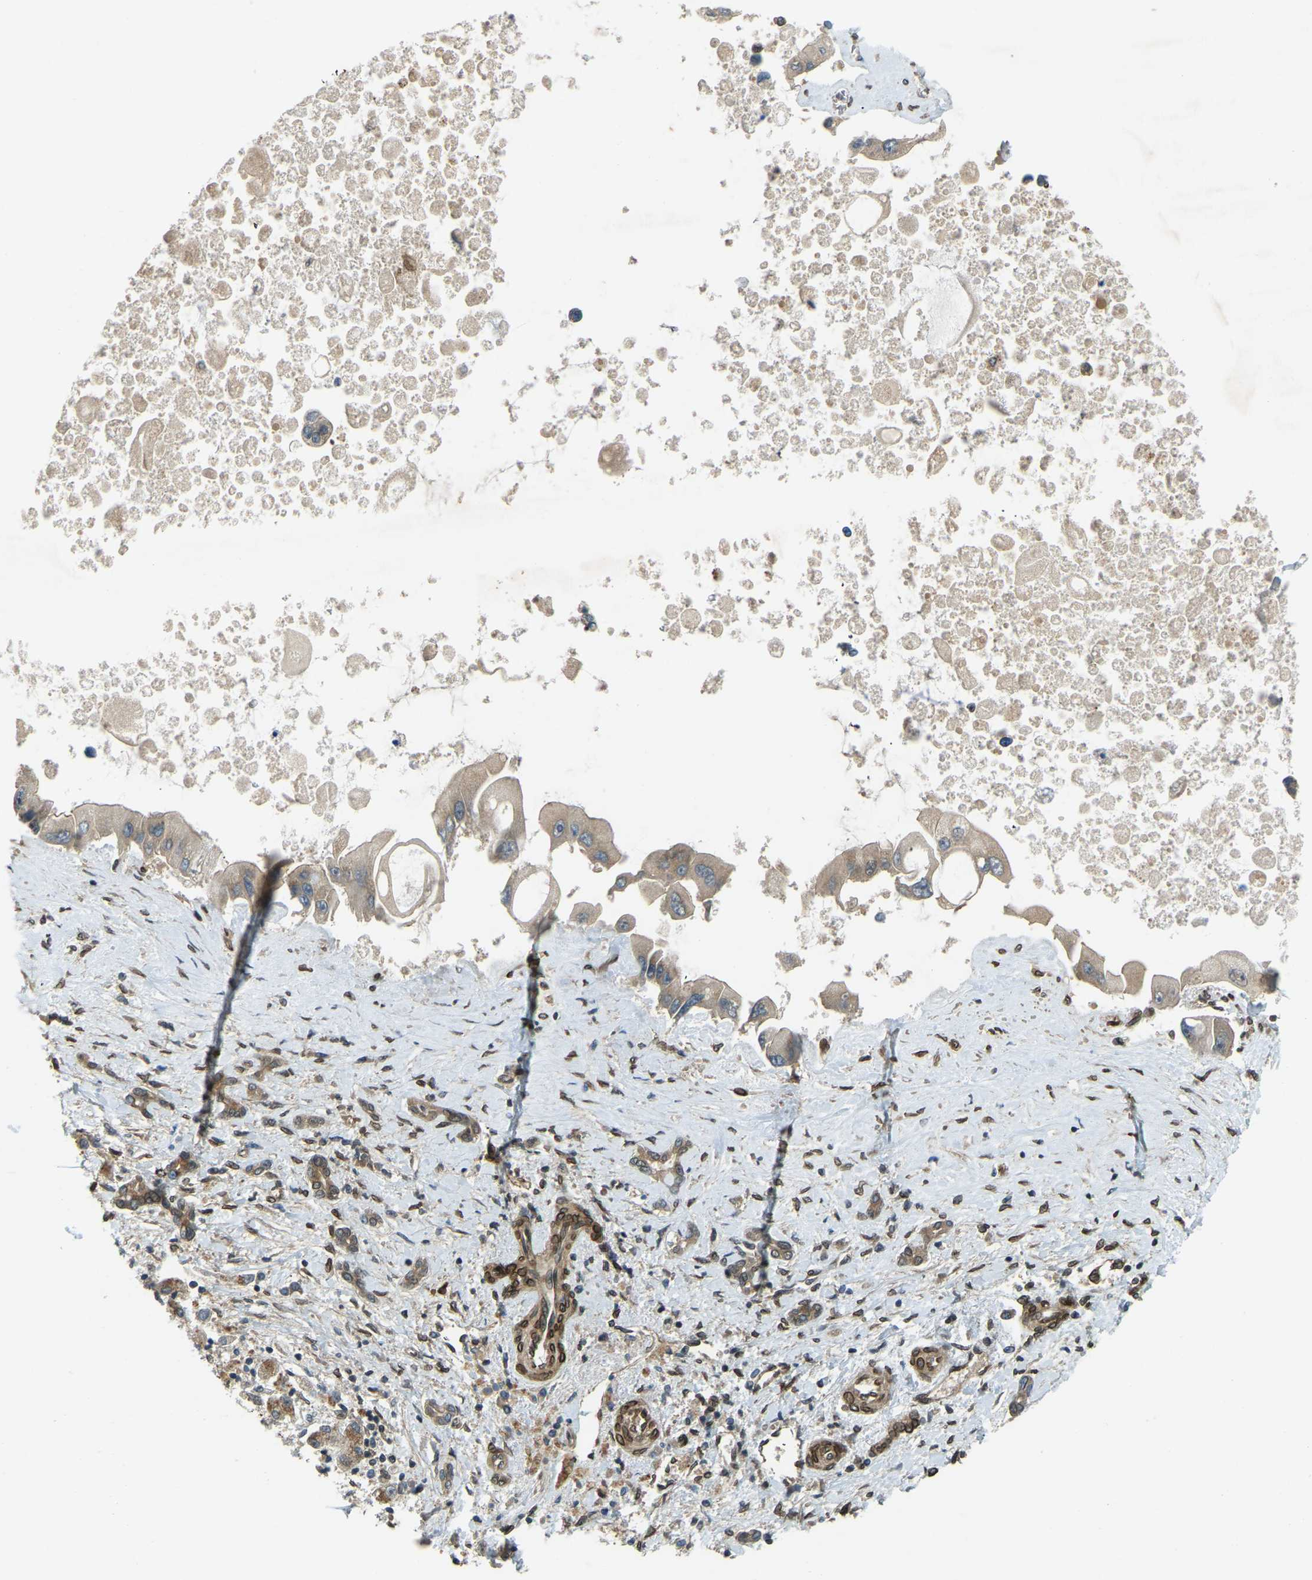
{"staining": {"intensity": "weak", "quantity": ">75%", "location": "cytoplasmic/membranous"}, "tissue": "liver cancer", "cell_type": "Tumor cells", "image_type": "cancer", "snomed": [{"axis": "morphology", "description": "Cholangiocarcinoma"}, {"axis": "topography", "description": "Liver"}], "caption": "Tumor cells show low levels of weak cytoplasmic/membranous staining in about >75% of cells in human liver cholangiocarcinoma.", "gene": "SYNE1", "patient": {"sex": "male", "age": 50}}